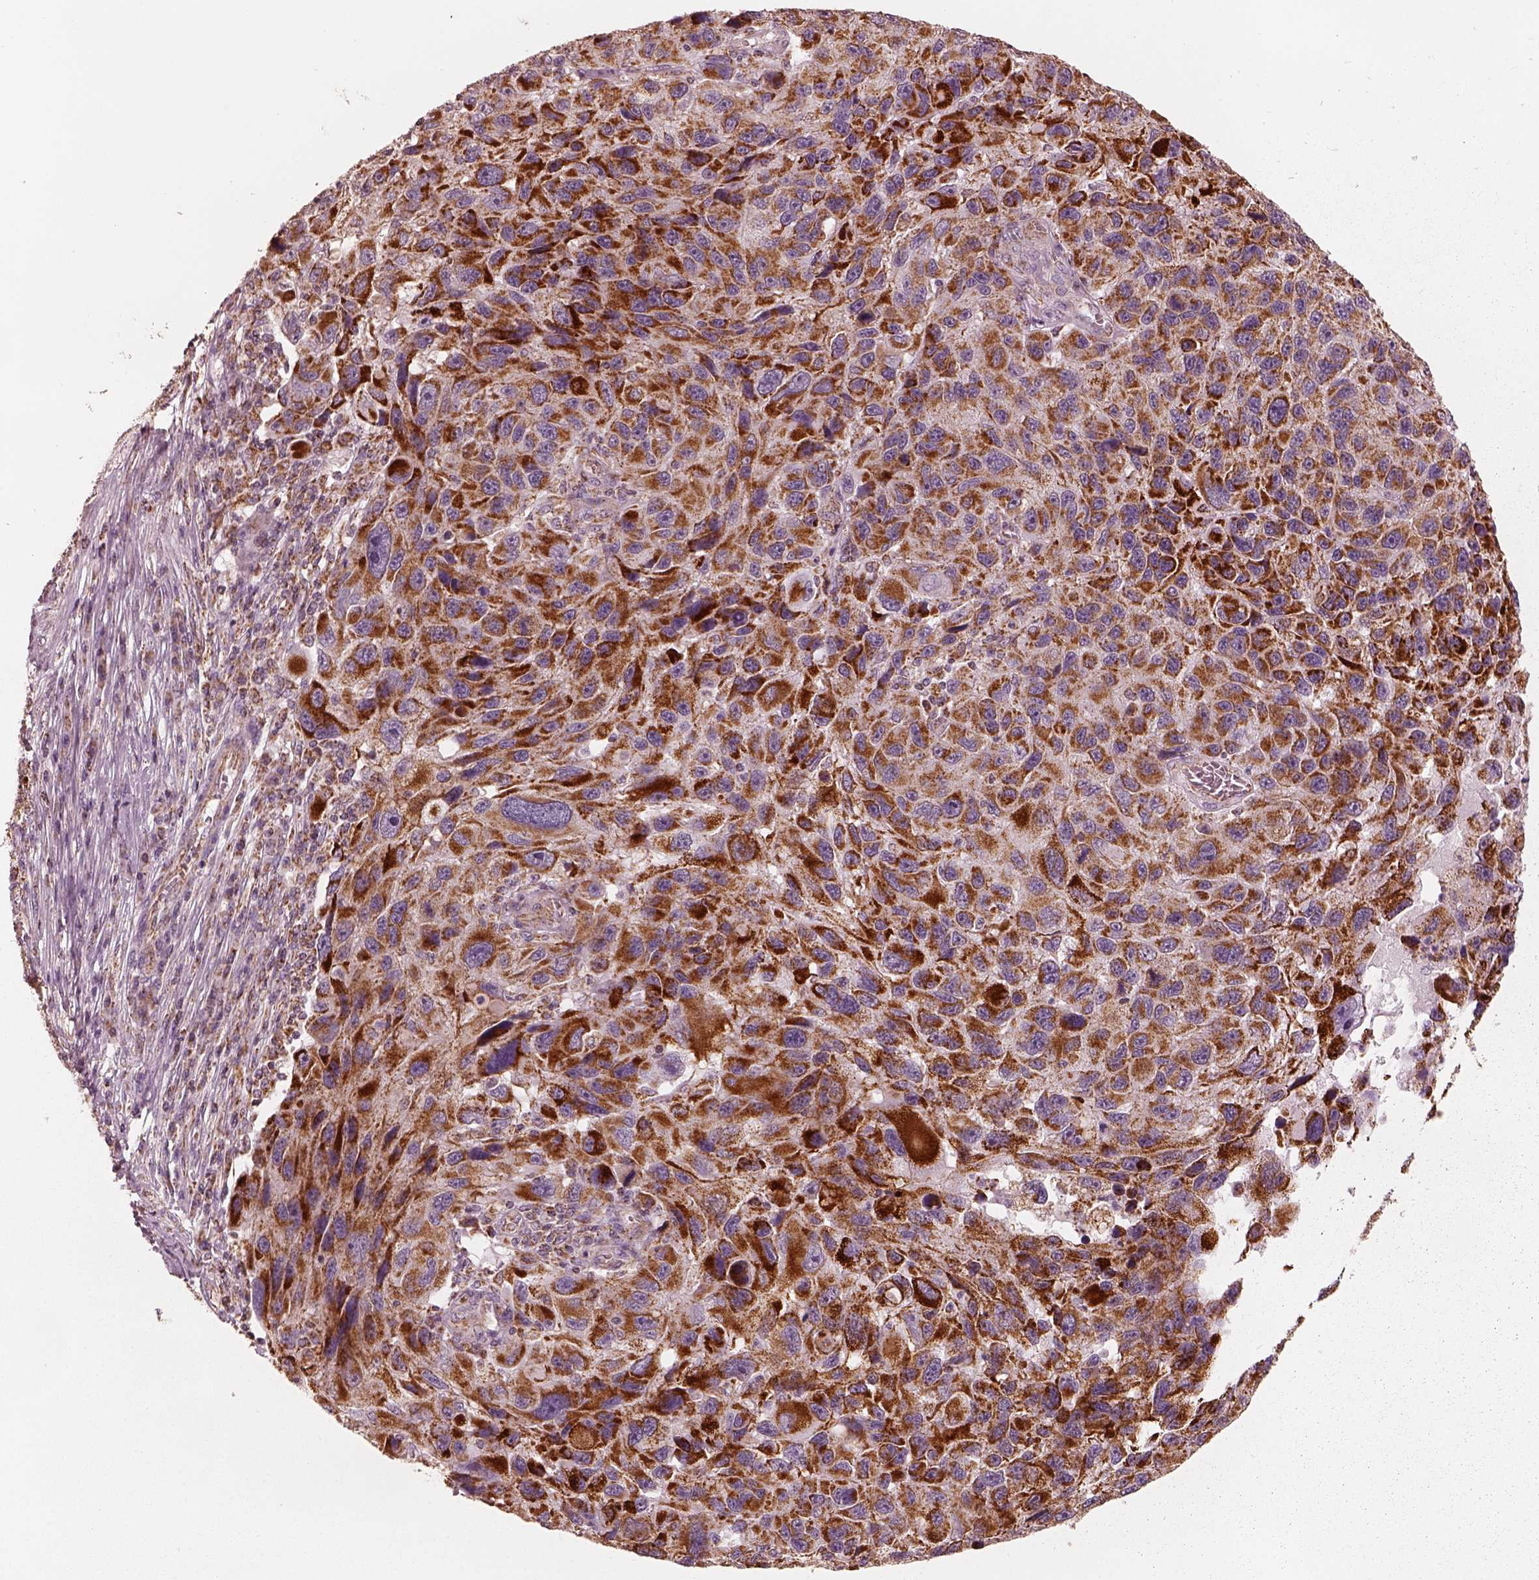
{"staining": {"intensity": "strong", "quantity": ">75%", "location": "cytoplasmic/membranous"}, "tissue": "melanoma", "cell_type": "Tumor cells", "image_type": "cancer", "snomed": [{"axis": "morphology", "description": "Malignant melanoma, NOS"}, {"axis": "topography", "description": "Skin"}], "caption": "An IHC micrograph of neoplastic tissue is shown. Protein staining in brown highlights strong cytoplasmic/membranous positivity in melanoma within tumor cells.", "gene": "ENTPD6", "patient": {"sex": "male", "age": 53}}